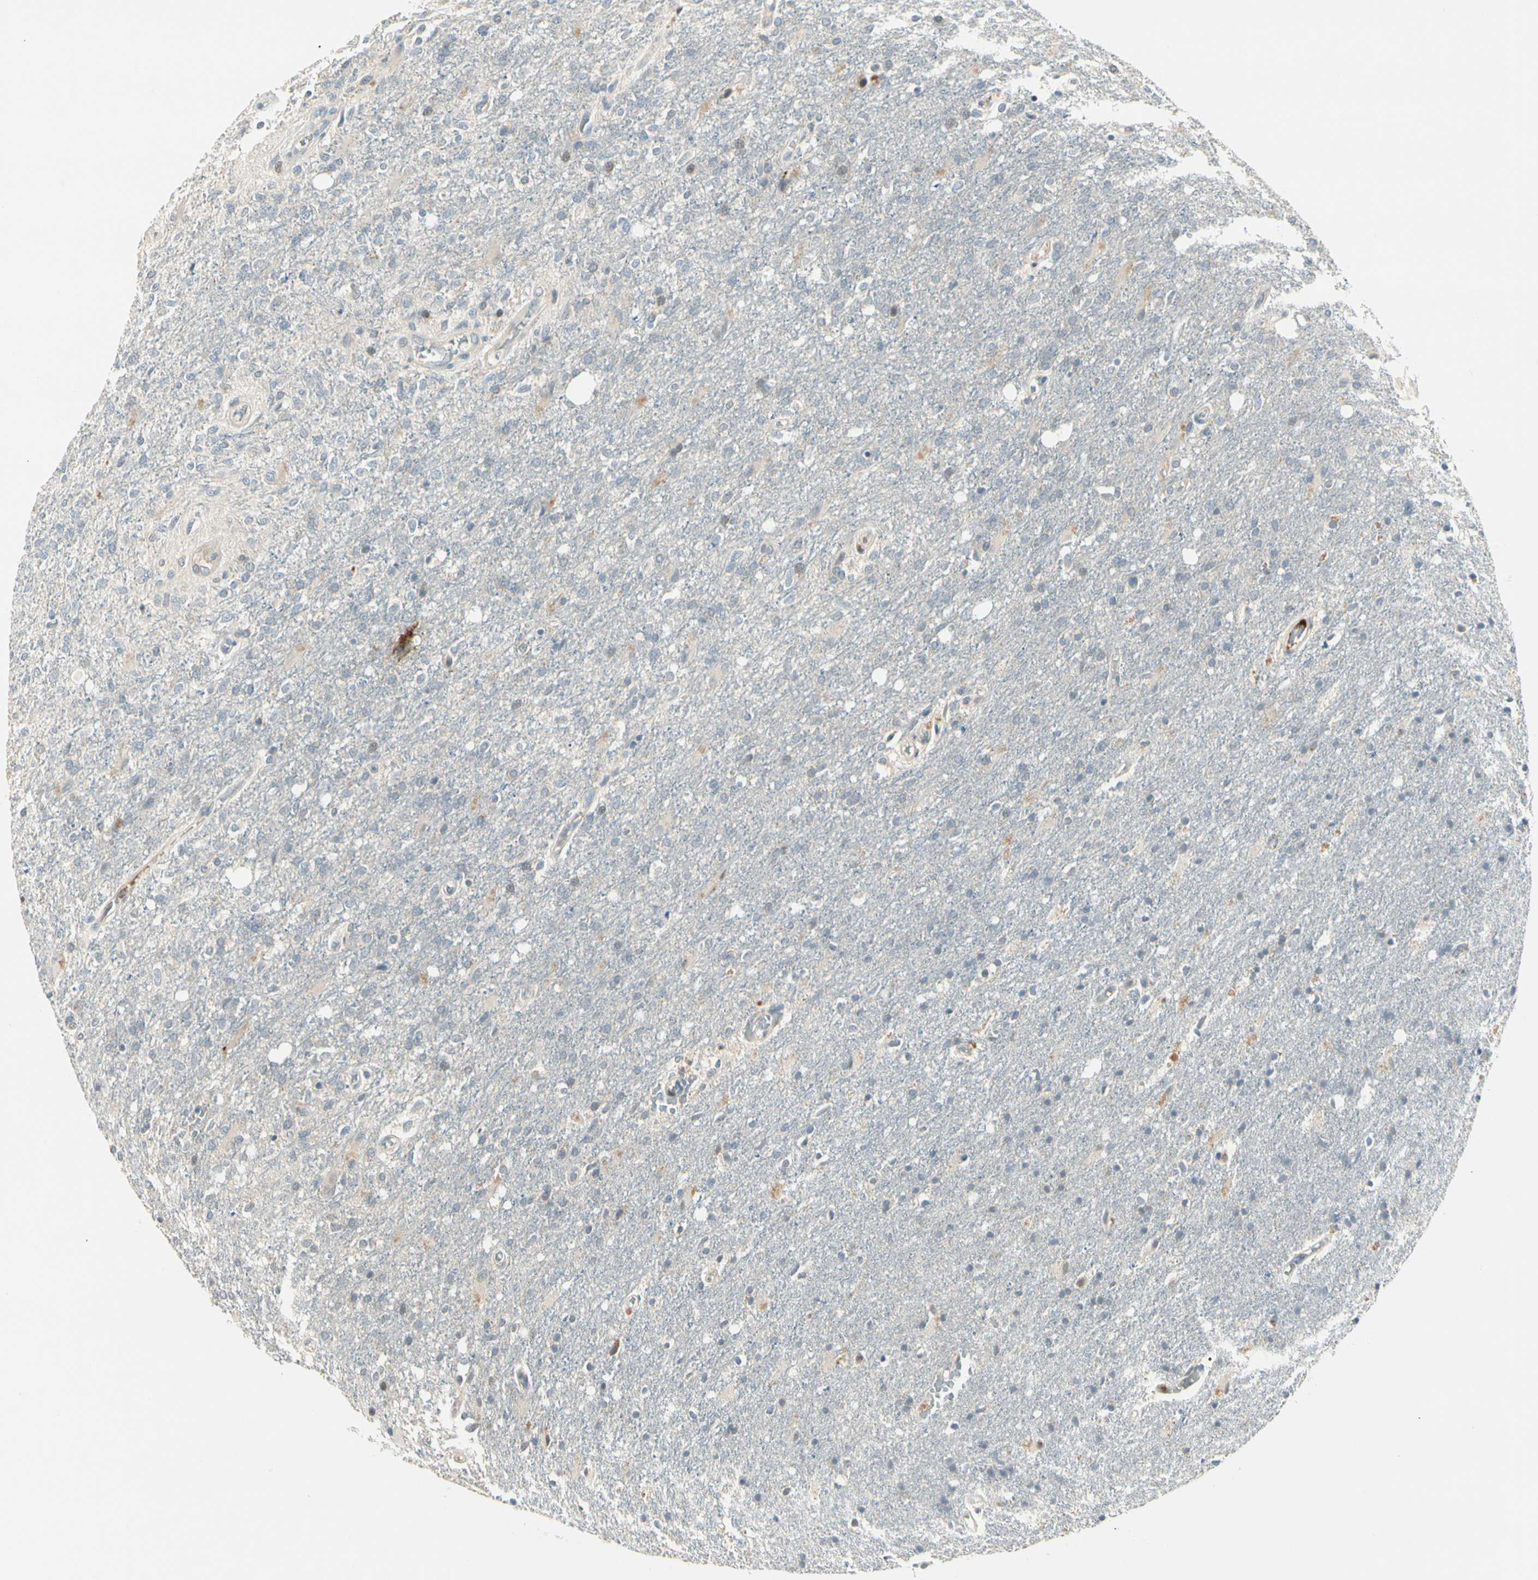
{"staining": {"intensity": "negative", "quantity": "none", "location": "none"}, "tissue": "glioma", "cell_type": "Tumor cells", "image_type": "cancer", "snomed": [{"axis": "morphology", "description": "Normal tissue, NOS"}, {"axis": "morphology", "description": "Glioma, malignant, High grade"}, {"axis": "topography", "description": "Cerebral cortex"}], "caption": "High magnification brightfield microscopy of glioma stained with DAB (3,3'-diaminobenzidine) (brown) and counterstained with hematoxylin (blue): tumor cells show no significant staining.", "gene": "PCDHB15", "patient": {"sex": "male", "age": 77}}